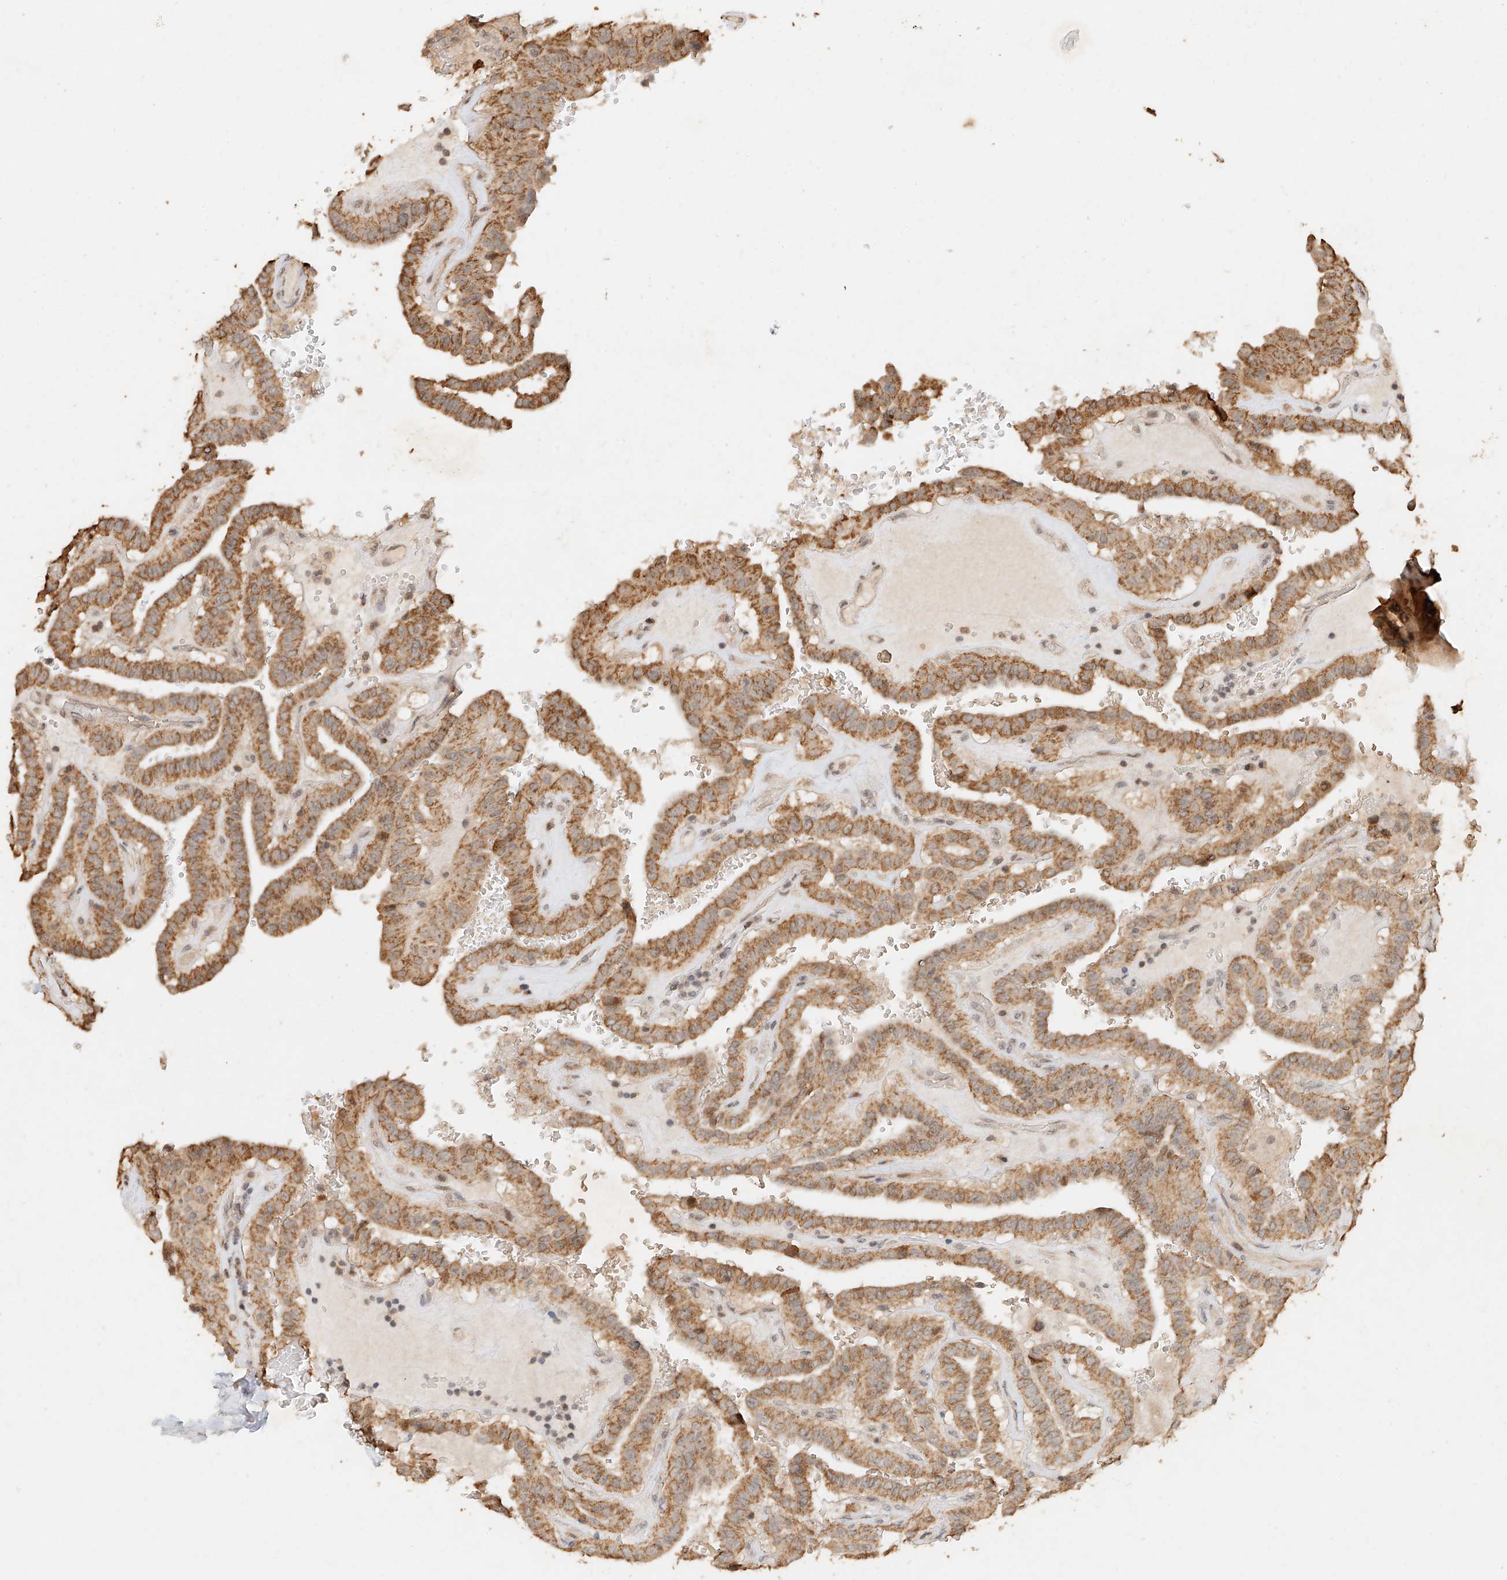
{"staining": {"intensity": "moderate", "quantity": ">75%", "location": "cytoplasmic/membranous"}, "tissue": "thyroid cancer", "cell_type": "Tumor cells", "image_type": "cancer", "snomed": [{"axis": "morphology", "description": "Papillary adenocarcinoma, NOS"}, {"axis": "topography", "description": "Thyroid gland"}], "caption": "Protein positivity by IHC demonstrates moderate cytoplasmic/membranous expression in approximately >75% of tumor cells in thyroid cancer.", "gene": "CXorf58", "patient": {"sex": "male", "age": 77}}